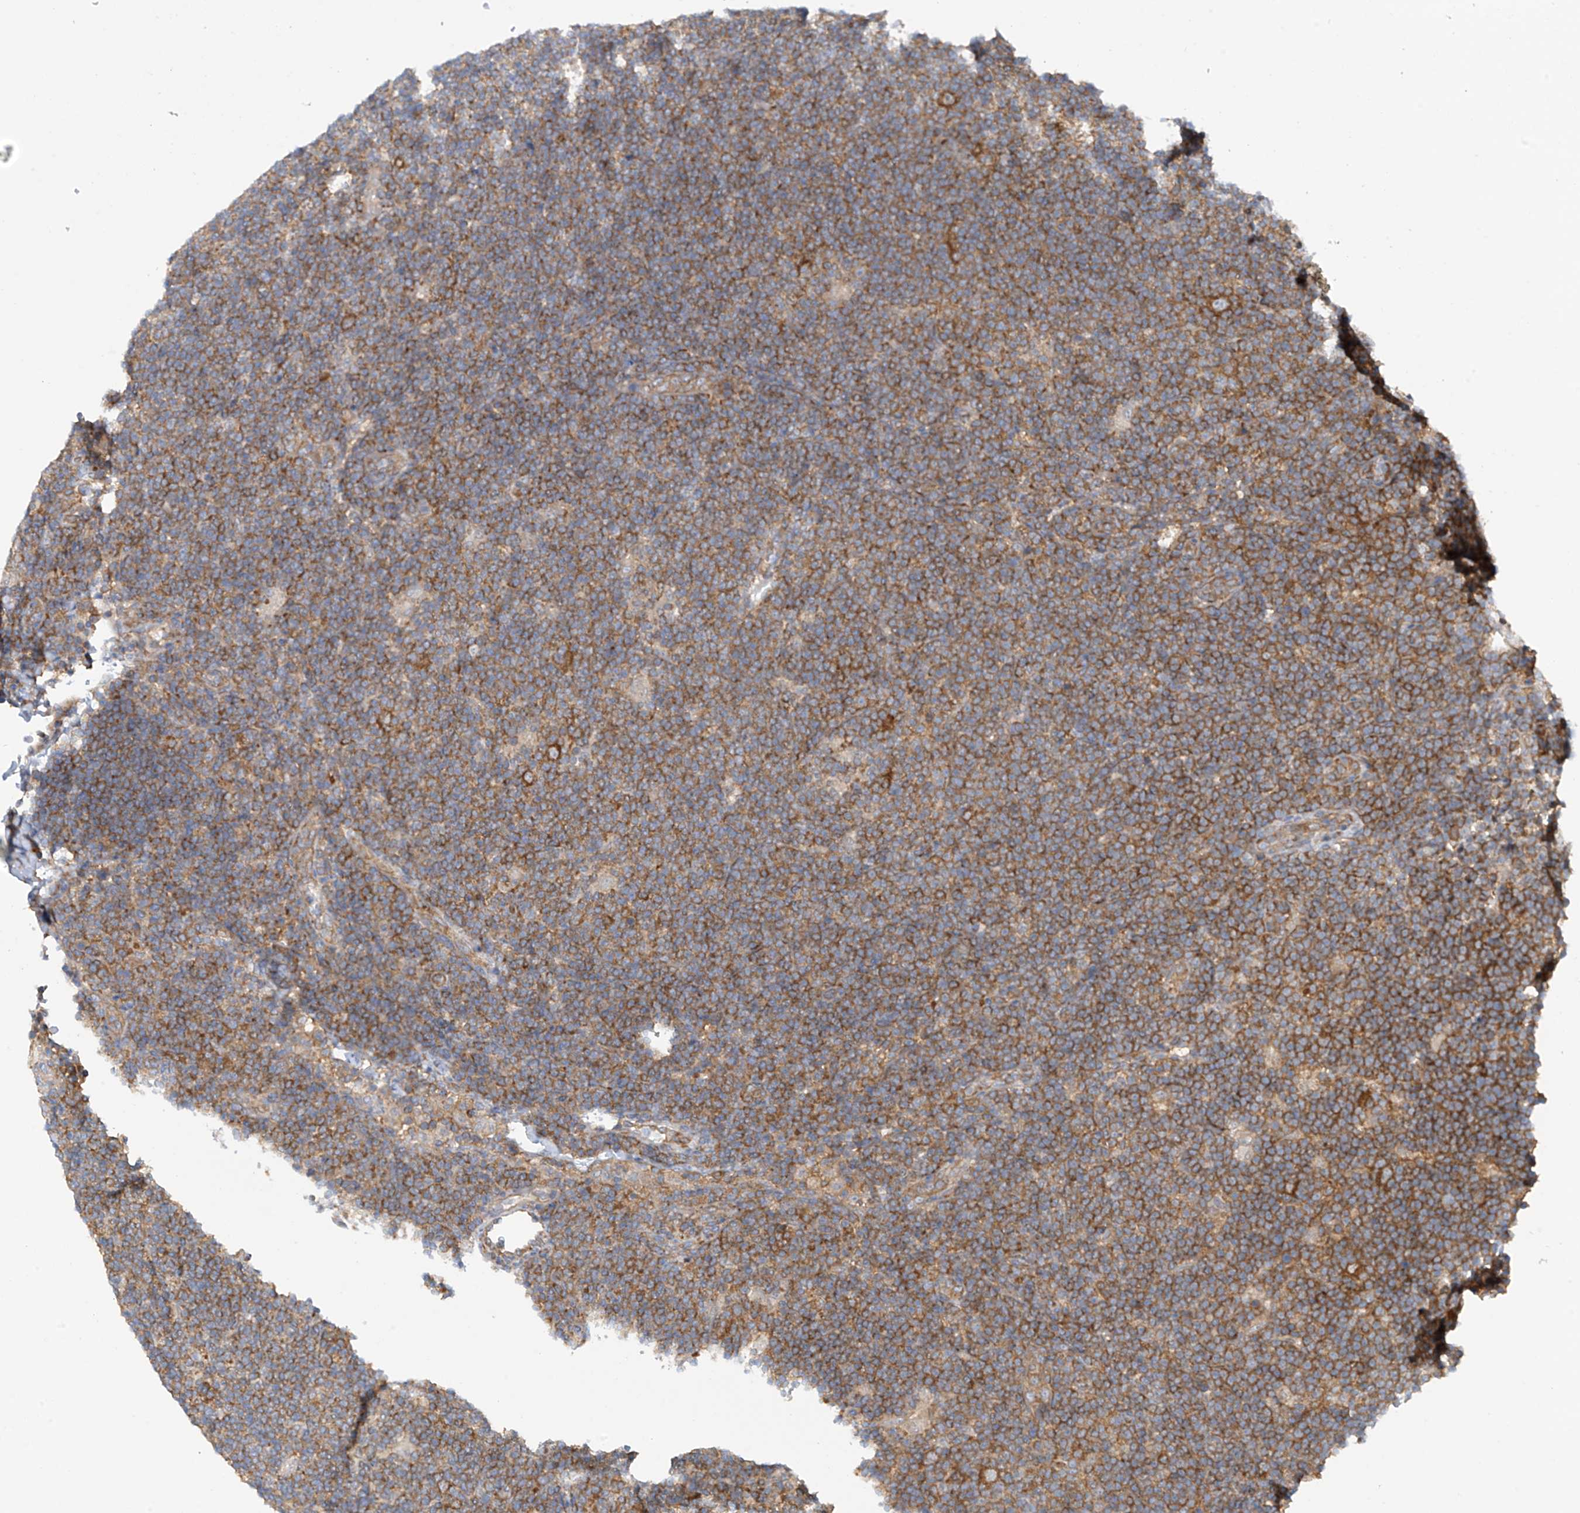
{"staining": {"intensity": "moderate", "quantity": "25%-75%", "location": "cytoplasmic/membranous"}, "tissue": "lymphoma", "cell_type": "Tumor cells", "image_type": "cancer", "snomed": [{"axis": "morphology", "description": "Hodgkin's disease, NOS"}, {"axis": "topography", "description": "Lymph node"}], "caption": "Protein staining of lymphoma tissue reveals moderate cytoplasmic/membranous expression in approximately 25%-75% of tumor cells.", "gene": "REPS1", "patient": {"sex": "female", "age": 57}}